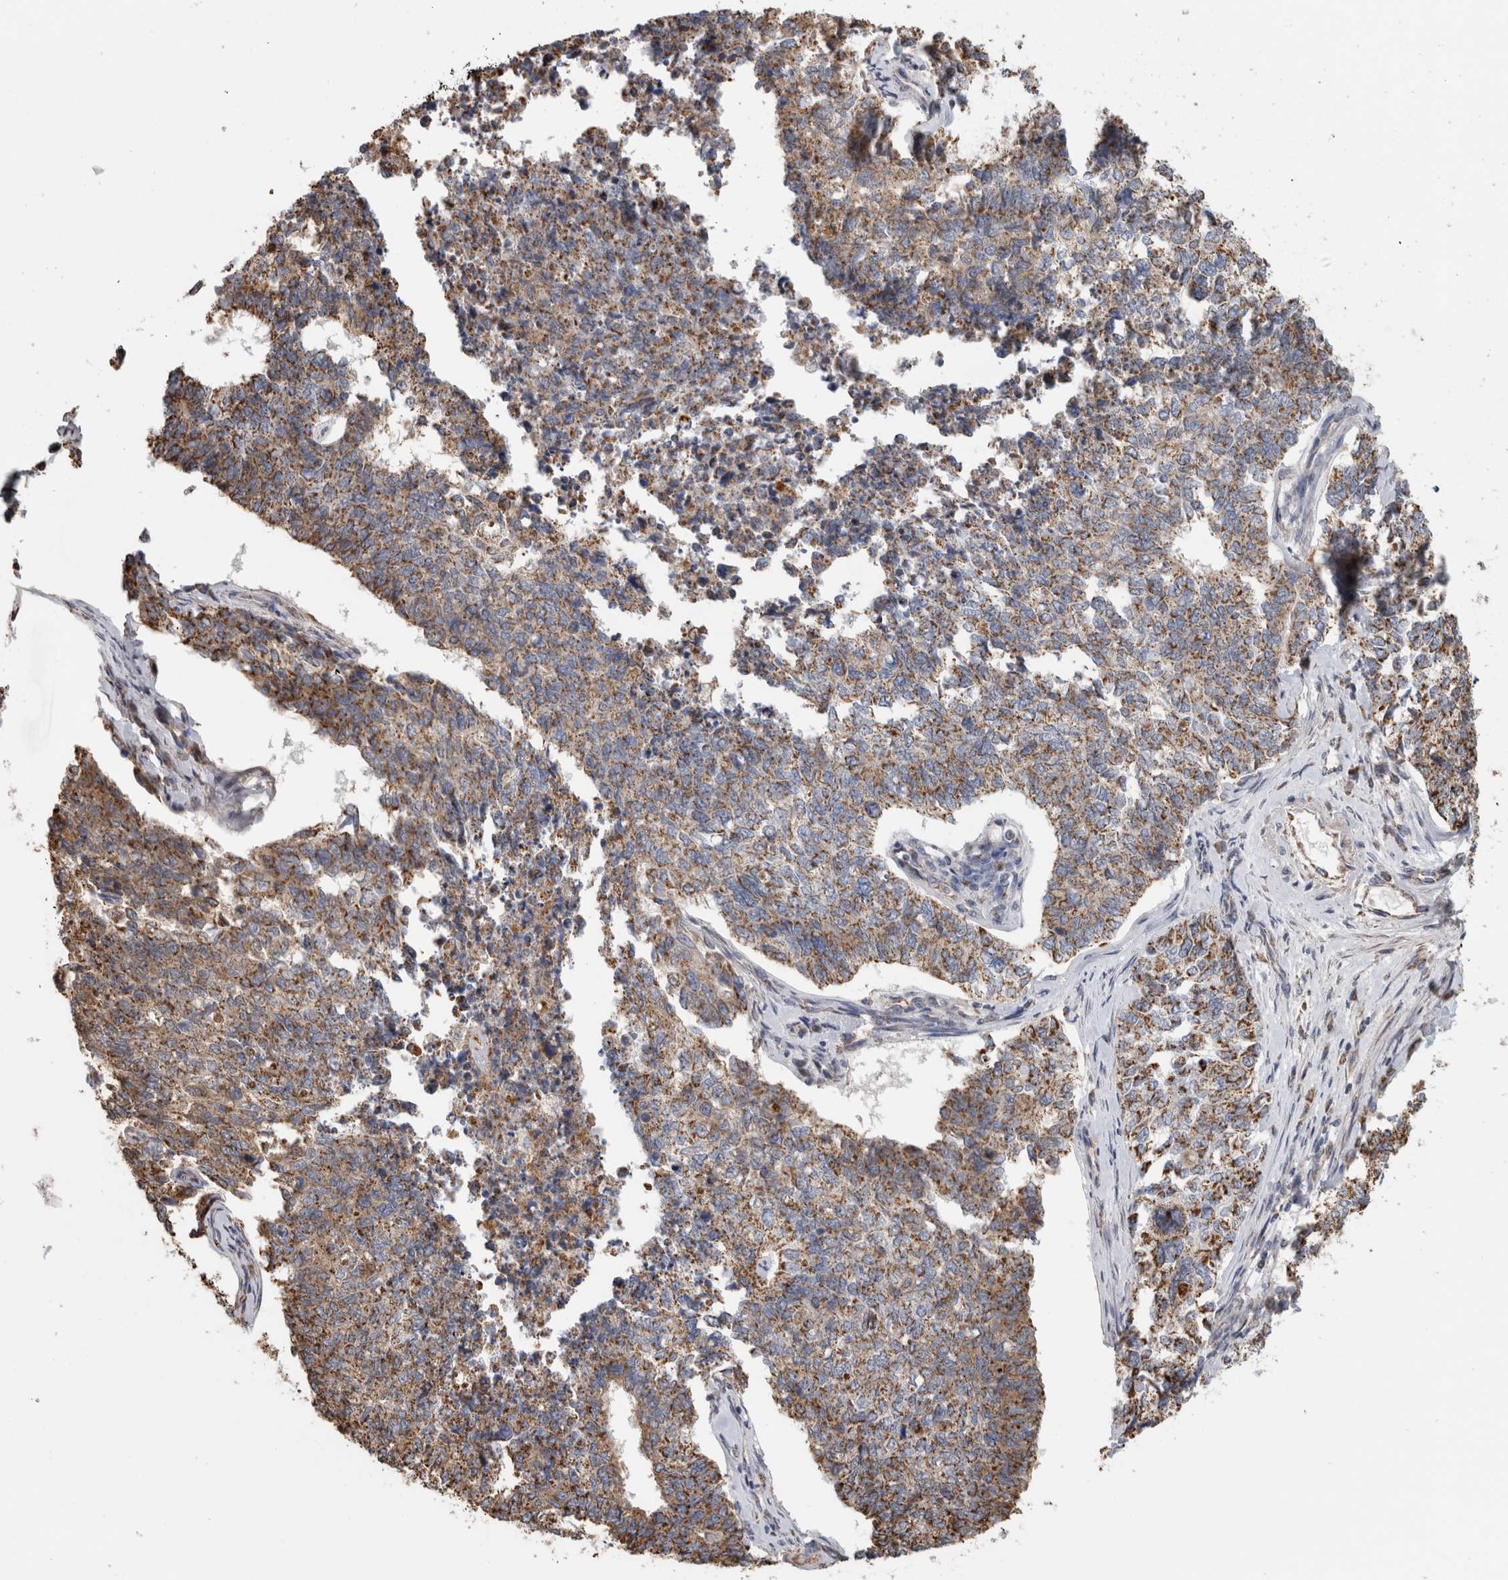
{"staining": {"intensity": "moderate", "quantity": ">75%", "location": "cytoplasmic/membranous"}, "tissue": "cervical cancer", "cell_type": "Tumor cells", "image_type": "cancer", "snomed": [{"axis": "morphology", "description": "Squamous cell carcinoma, NOS"}, {"axis": "topography", "description": "Cervix"}], "caption": "IHC of human cervical cancer (squamous cell carcinoma) reveals medium levels of moderate cytoplasmic/membranous positivity in approximately >75% of tumor cells.", "gene": "ST8SIA1", "patient": {"sex": "female", "age": 63}}